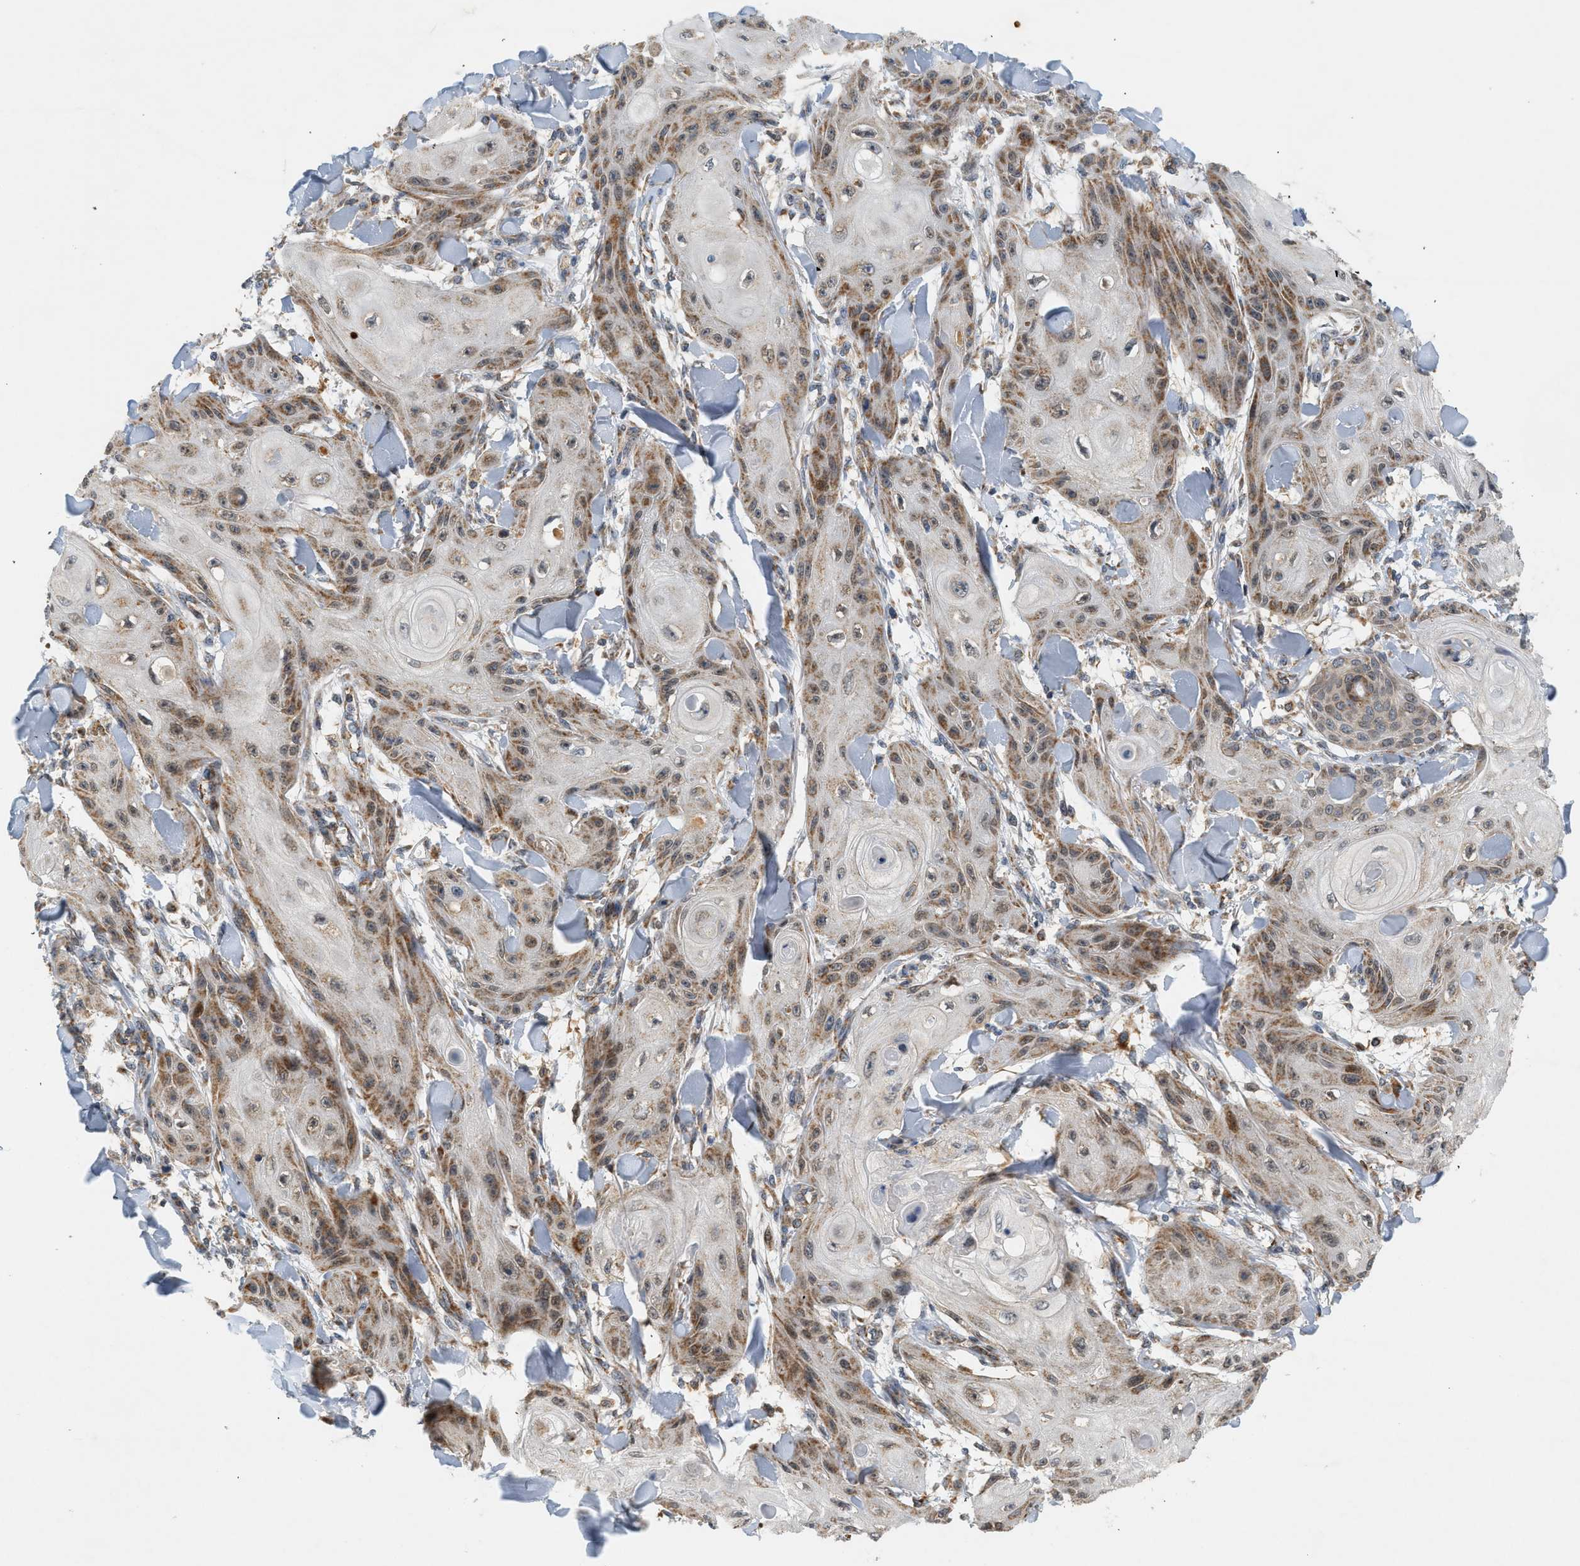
{"staining": {"intensity": "moderate", "quantity": "25%-75%", "location": "cytoplasmic/membranous"}, "tissue": "skin cancer", "cell_type": "Tumor cells", "image_type": "cancer", "snomed": [{"axis": "morphology", "description": "Squamous cell carcinoma, NOS"}, {"axis": "topography", "description": "Skin"}], "caption": "Human skin squamous cell carcinoma stained for a protein (brown) shows moderate cytoplasmic/membranous positive expression in about 25%-75% of tumor cells.", "gene": "MCU", "patient": {"sex": "male", "age": 74}}